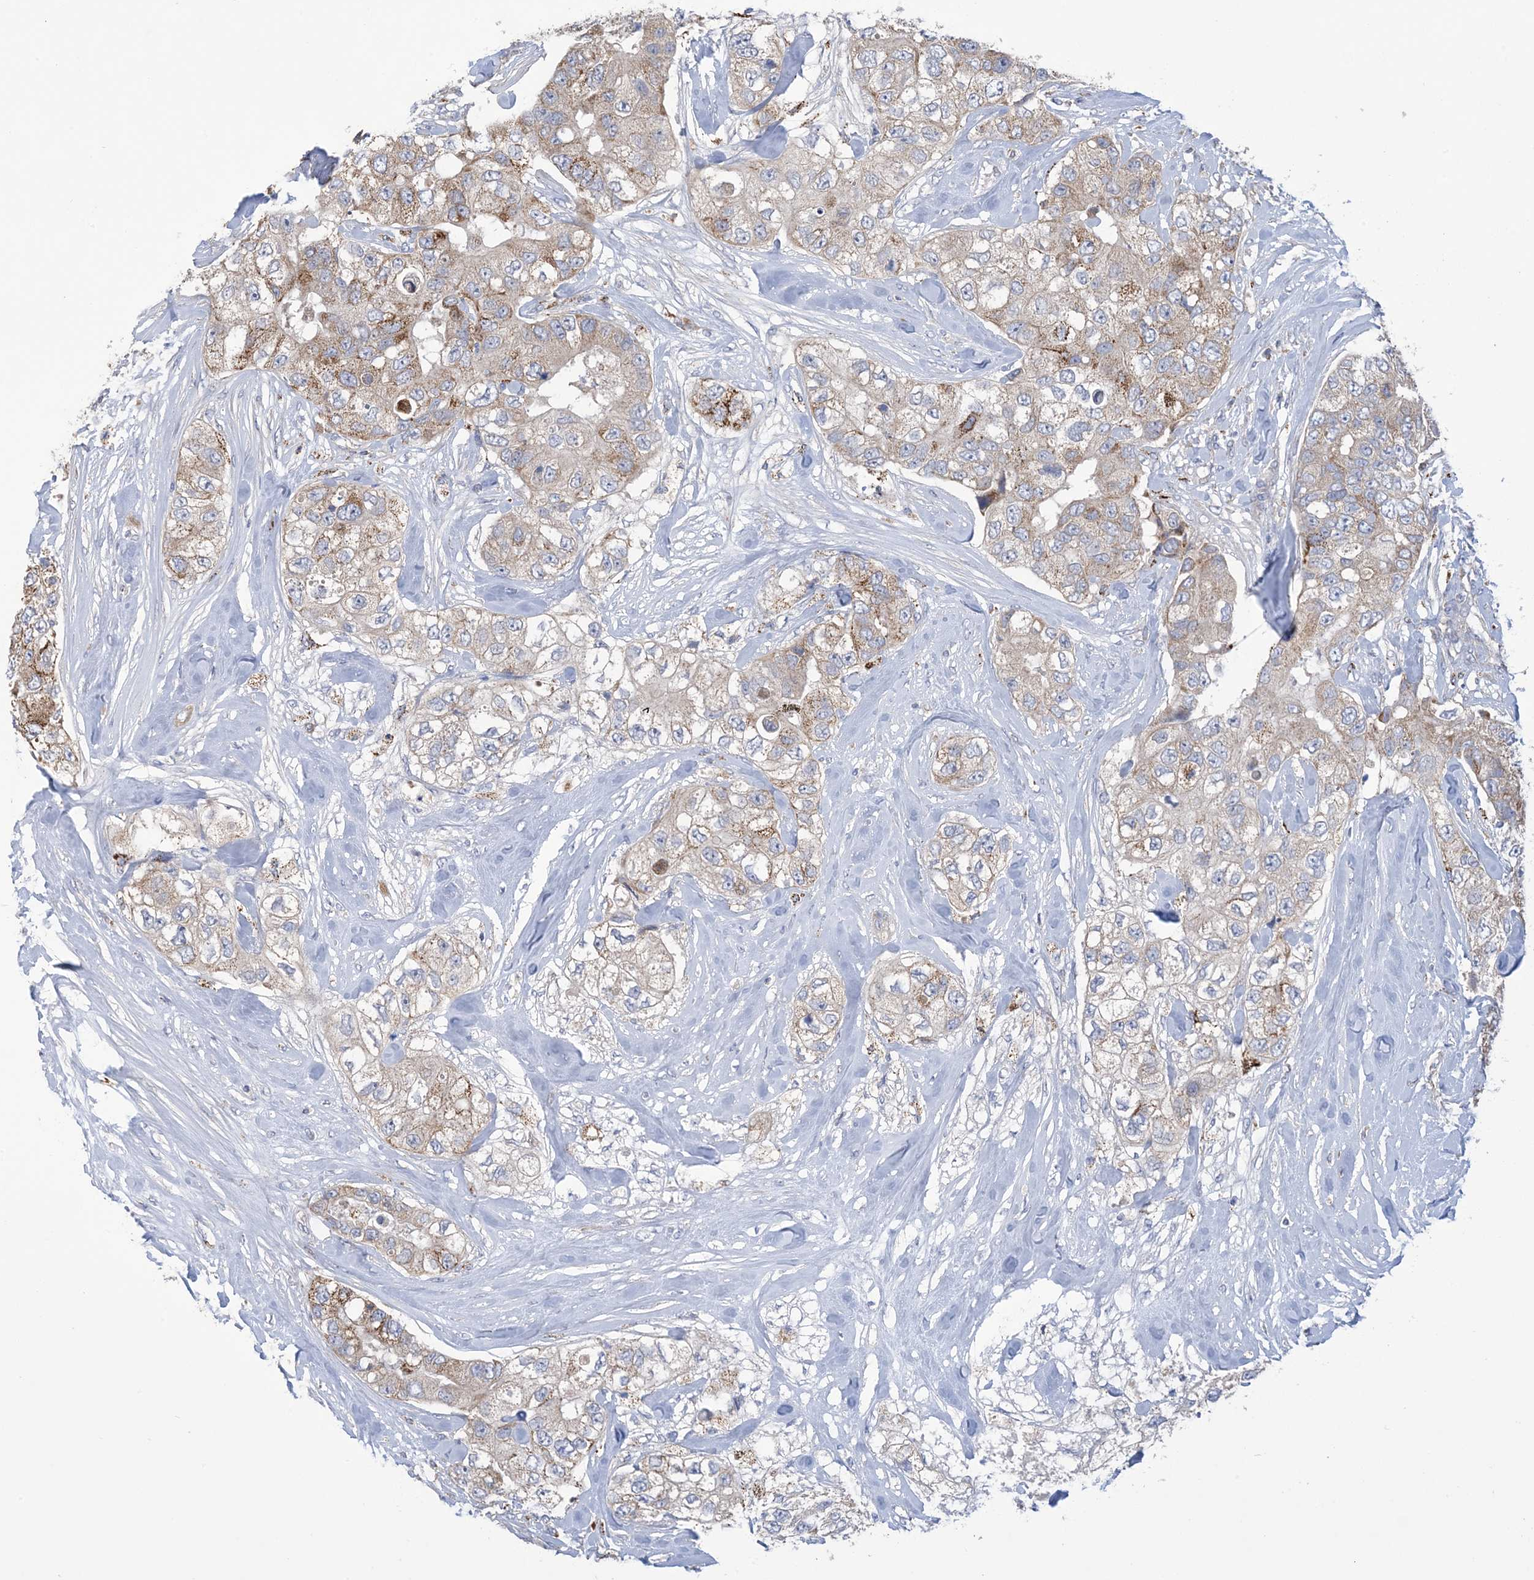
{"staining": {"intensity": "moderate", "quantity": "<25%", "location": "cytoplasmic/membranous"}, "tissue": "breast cancer", "cell_type": "Tumor cells", "image_type": "cancer", "snomed": [{"axis": "morphology", "description": "Duct carcinoma"}, {"axis": "topography", "description": "Breast"}], "caption": "Approximately <25% of tumor cells in invasive ductal carcinoma (breast) display moderate cytoplasmic/membranous protein positivity as visualized by brown immunohistochemical staining.", "gene": "CLEC16A", "patient": {"sex": "female", "age": 62}}